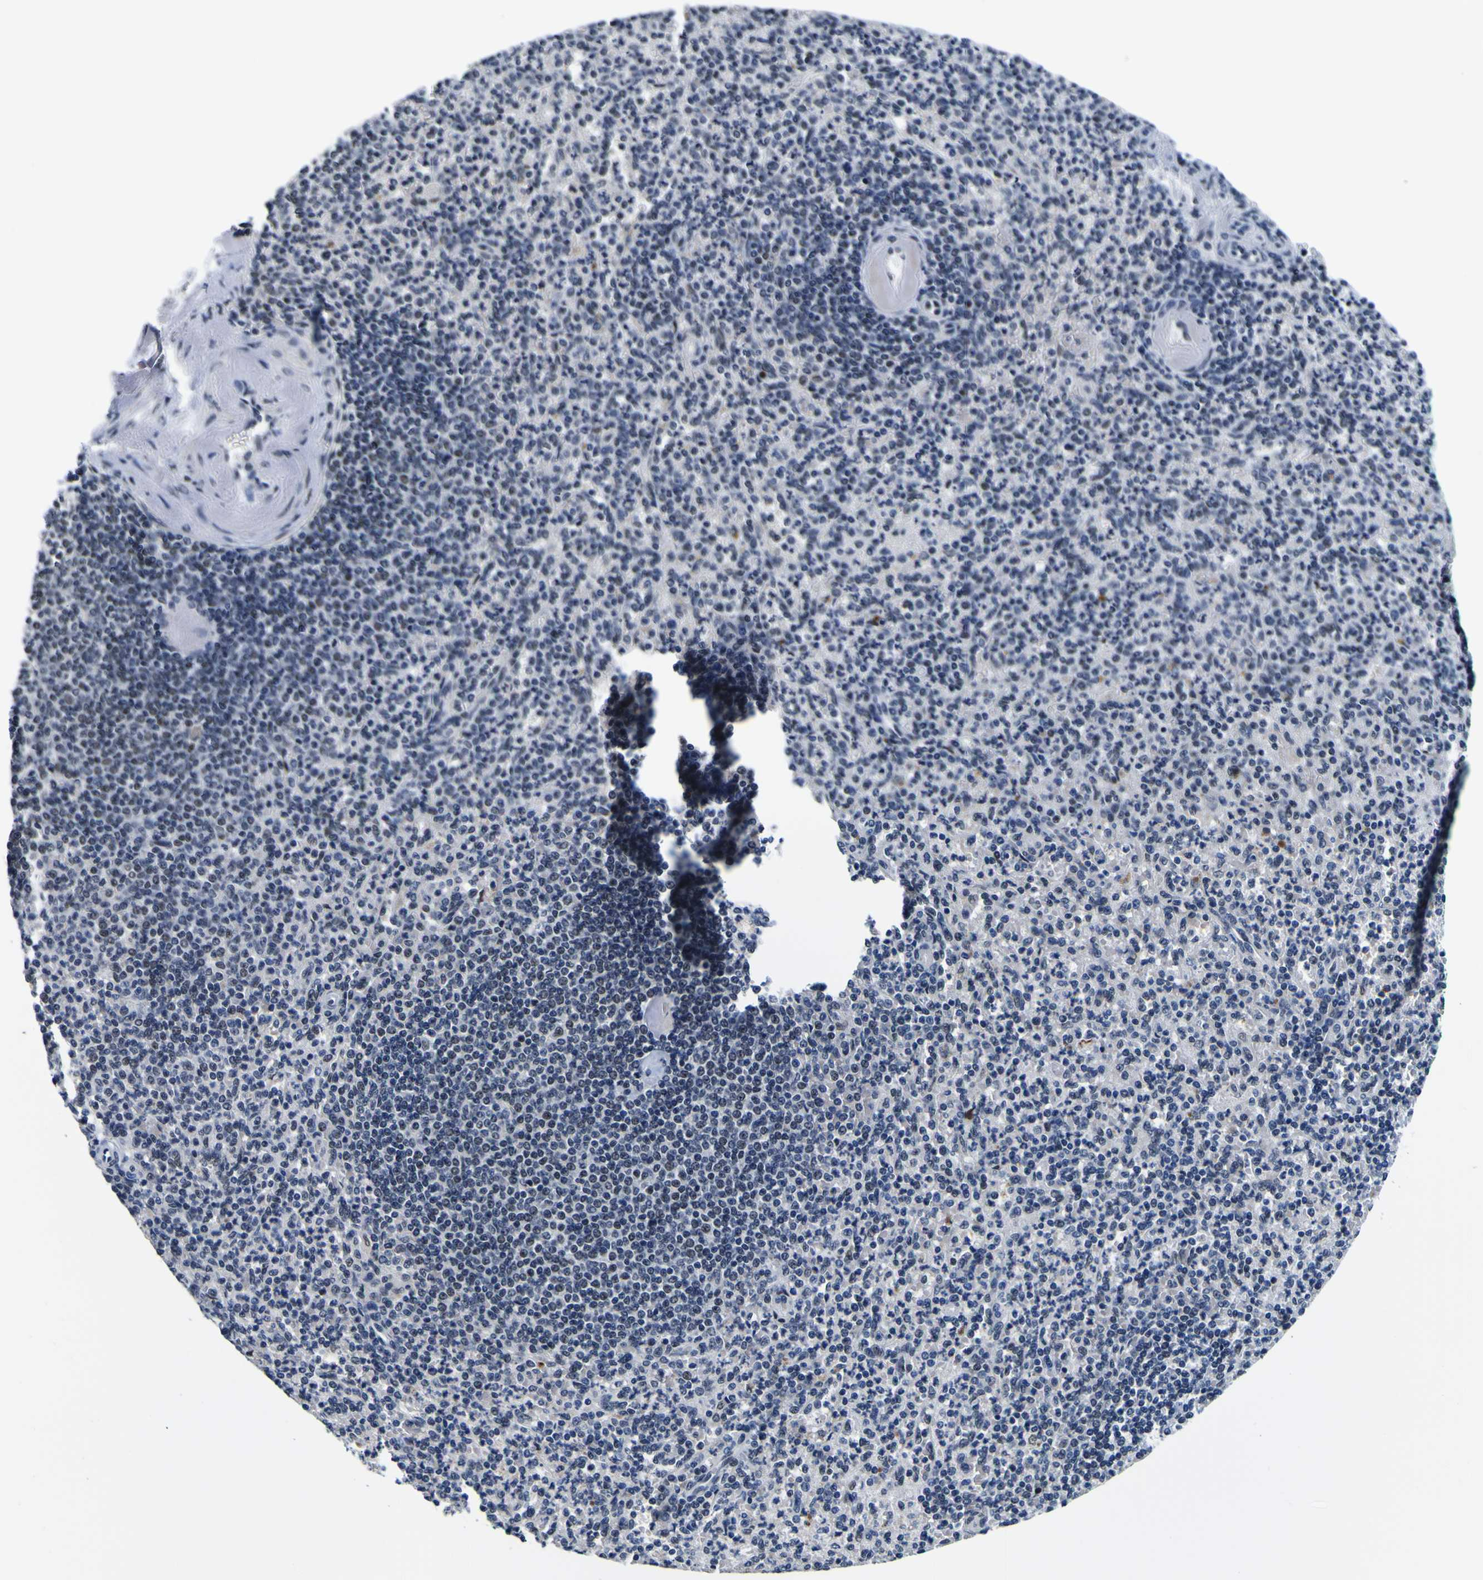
{"staining": {"intensity": "negative", "quantity": "none", "location": "none"}, "tissue": "spleen", "cell_type": "Cells in red pulp", "image_type": "normal", "snomed": [{"axis": "morphology", "description": "Normal tissue, NOS"}, {"axis": "topography", "description": "Spleen"}], "caption": "High magnification brightfield microscopy of unremarkable spleen stained with DAB (brown) and counterstained with hematoxylin (blue): cells in red pulp show no significant positivity. (Stains: DAB (3,3'-diaminobenzidine) IHC with hematoxylin counter stain, Microscopy: brightfield microscopy at high magnification).", "gene": "CUL4B", "patient": {"sex": "female", "age": 74}}